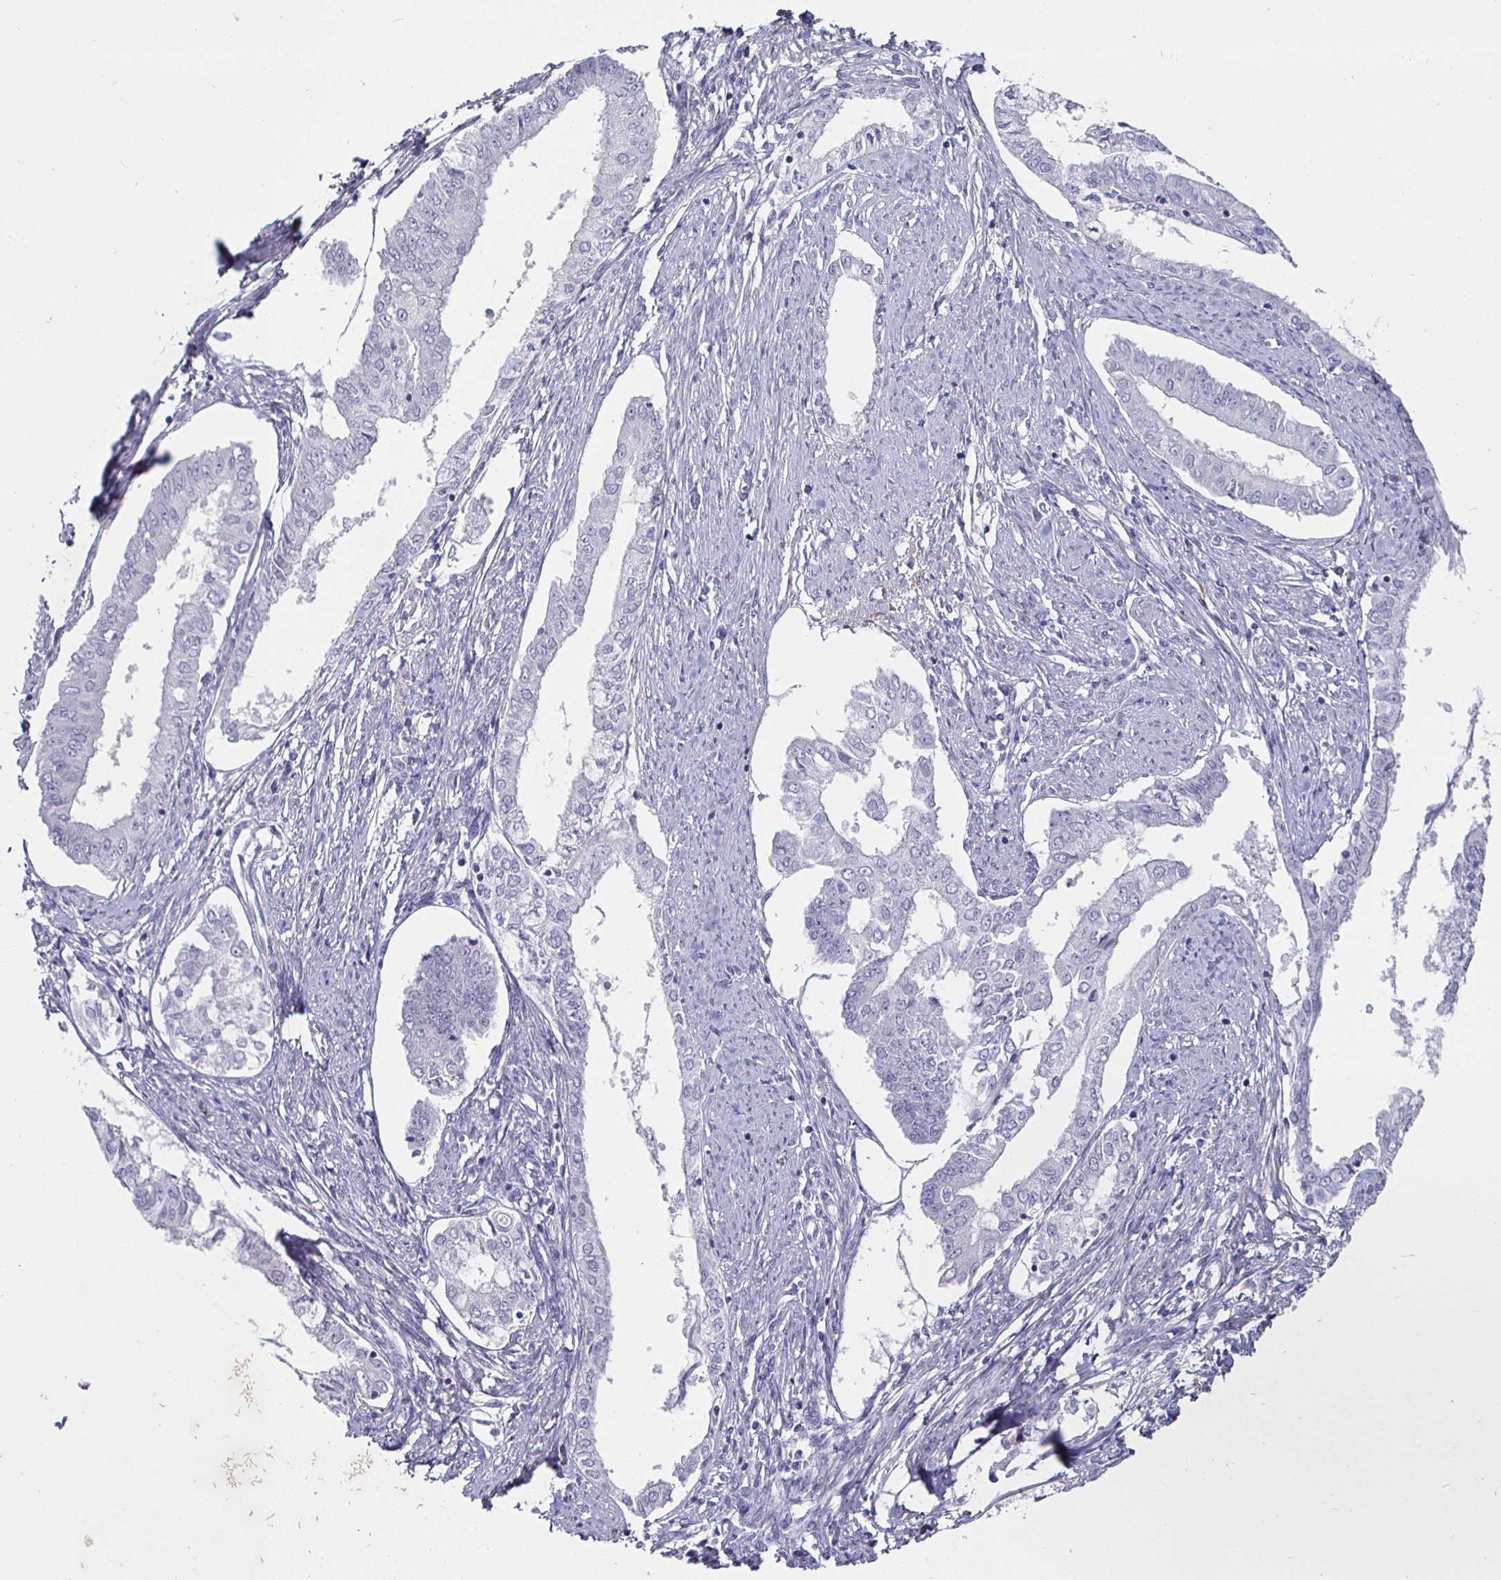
{"staining": {"intensity": "negative", "quantity": "none", "location": "none"}, "tissue": "endometrial cancer", "cell_type": "Tumor cells", "image_type": "cancer", "snomed": [{"axis": "morphology", "description": "Adenocarcinoma, NOS"}, {"axis": "topography", "description": "Endometrium"}], "caption": "Photomicrograph shows no protein positivity in tumor cells of endometrial cancer tissue.", "gene": "ENPP1", "patient": {"sex": "female", "age": 76}}